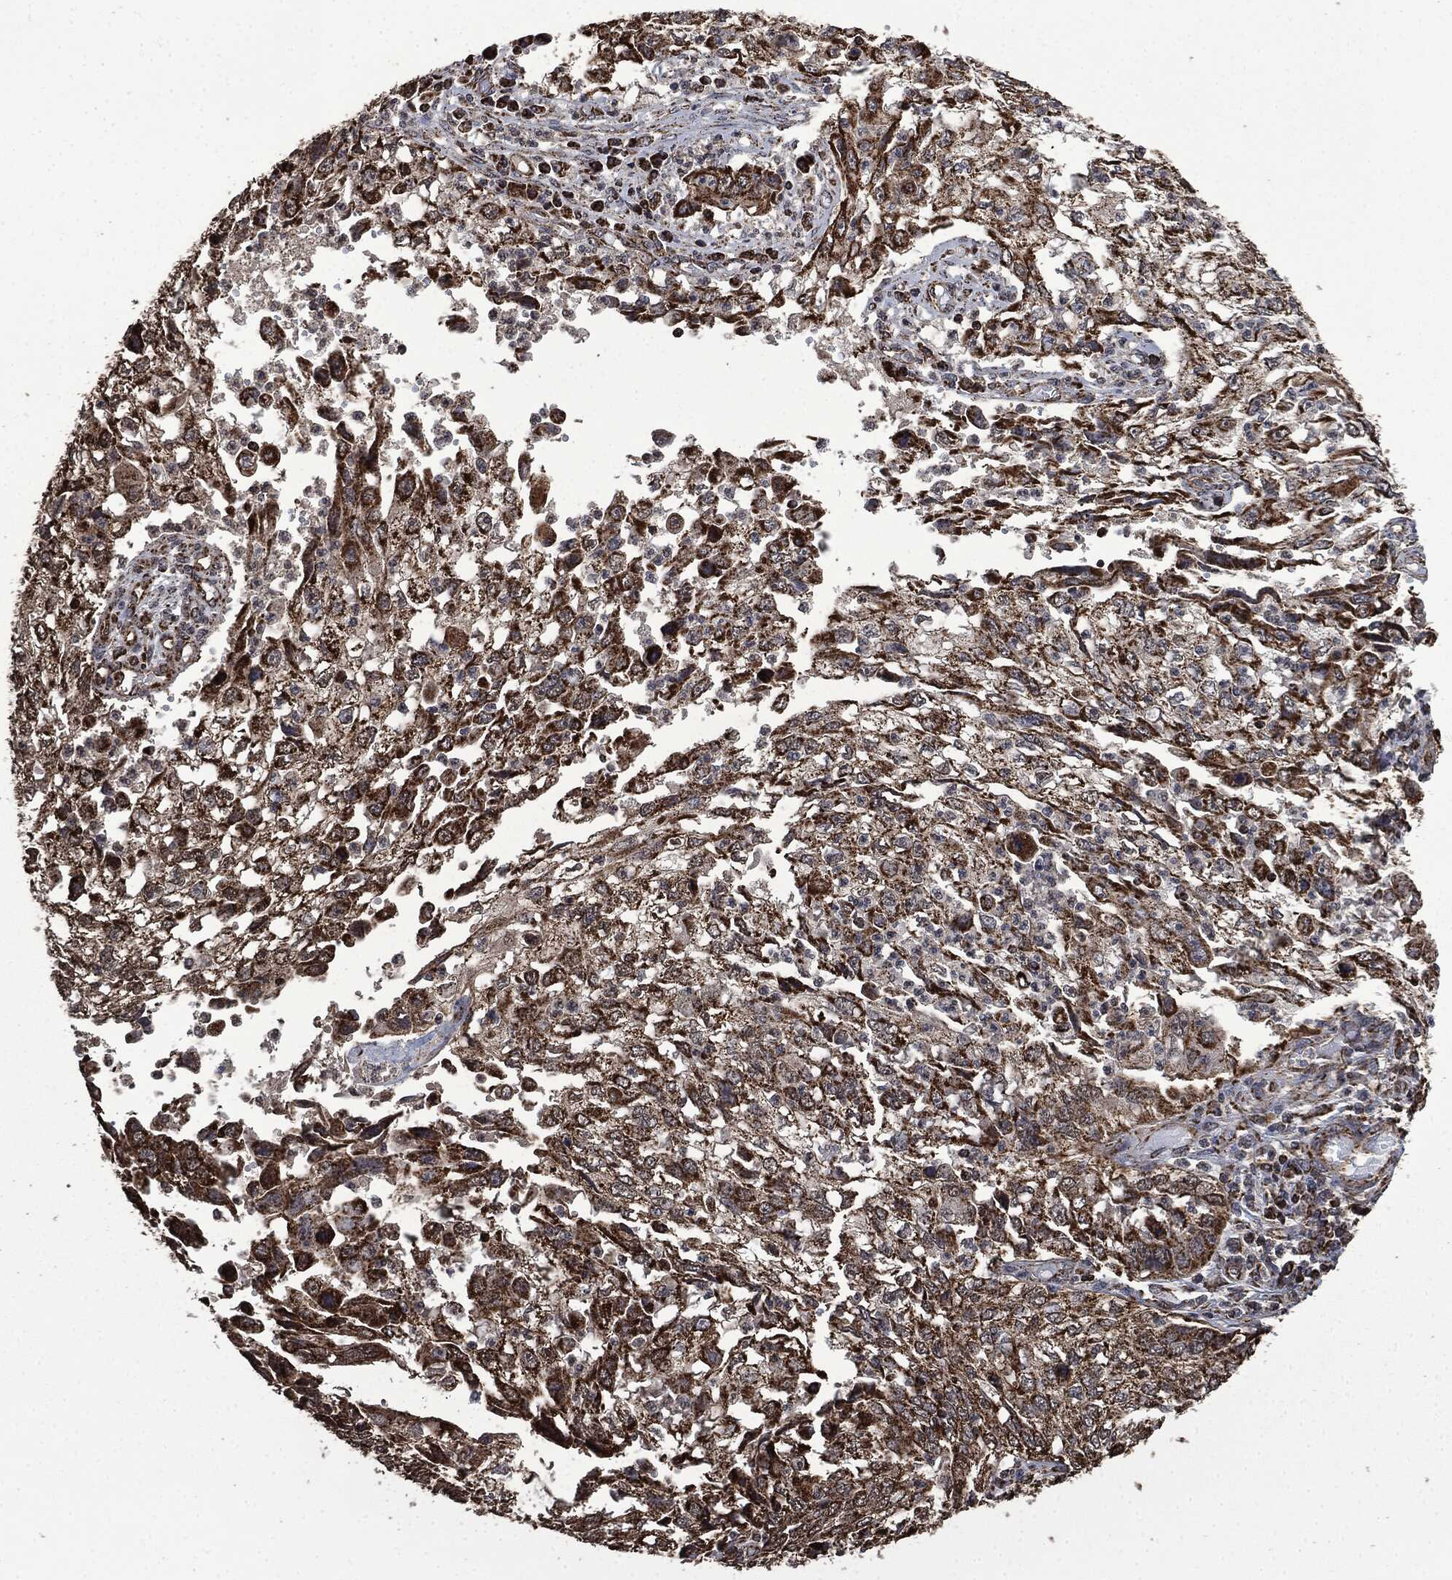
{"staining": {"intensity": "strong", "quantity": ">75%", "location": "cytoplasmic/membranous"}, "tissue": "cervical cancer", "cell_type": "Tumor cells", "image_type": "cancer", "snomed": [{"axis": "morphology", "description": "Squamous cell carcinoma, NOS"}, {"axis": "topography", "description": "Cervix"}], "caption": "This image exhibits IHC staining of cervical cancer, with high strong cytoplasmic/membranous staining in about >75% of tumor cells.", "gene": "LIG3", "patient": {"sex": "female", "age": 36}}